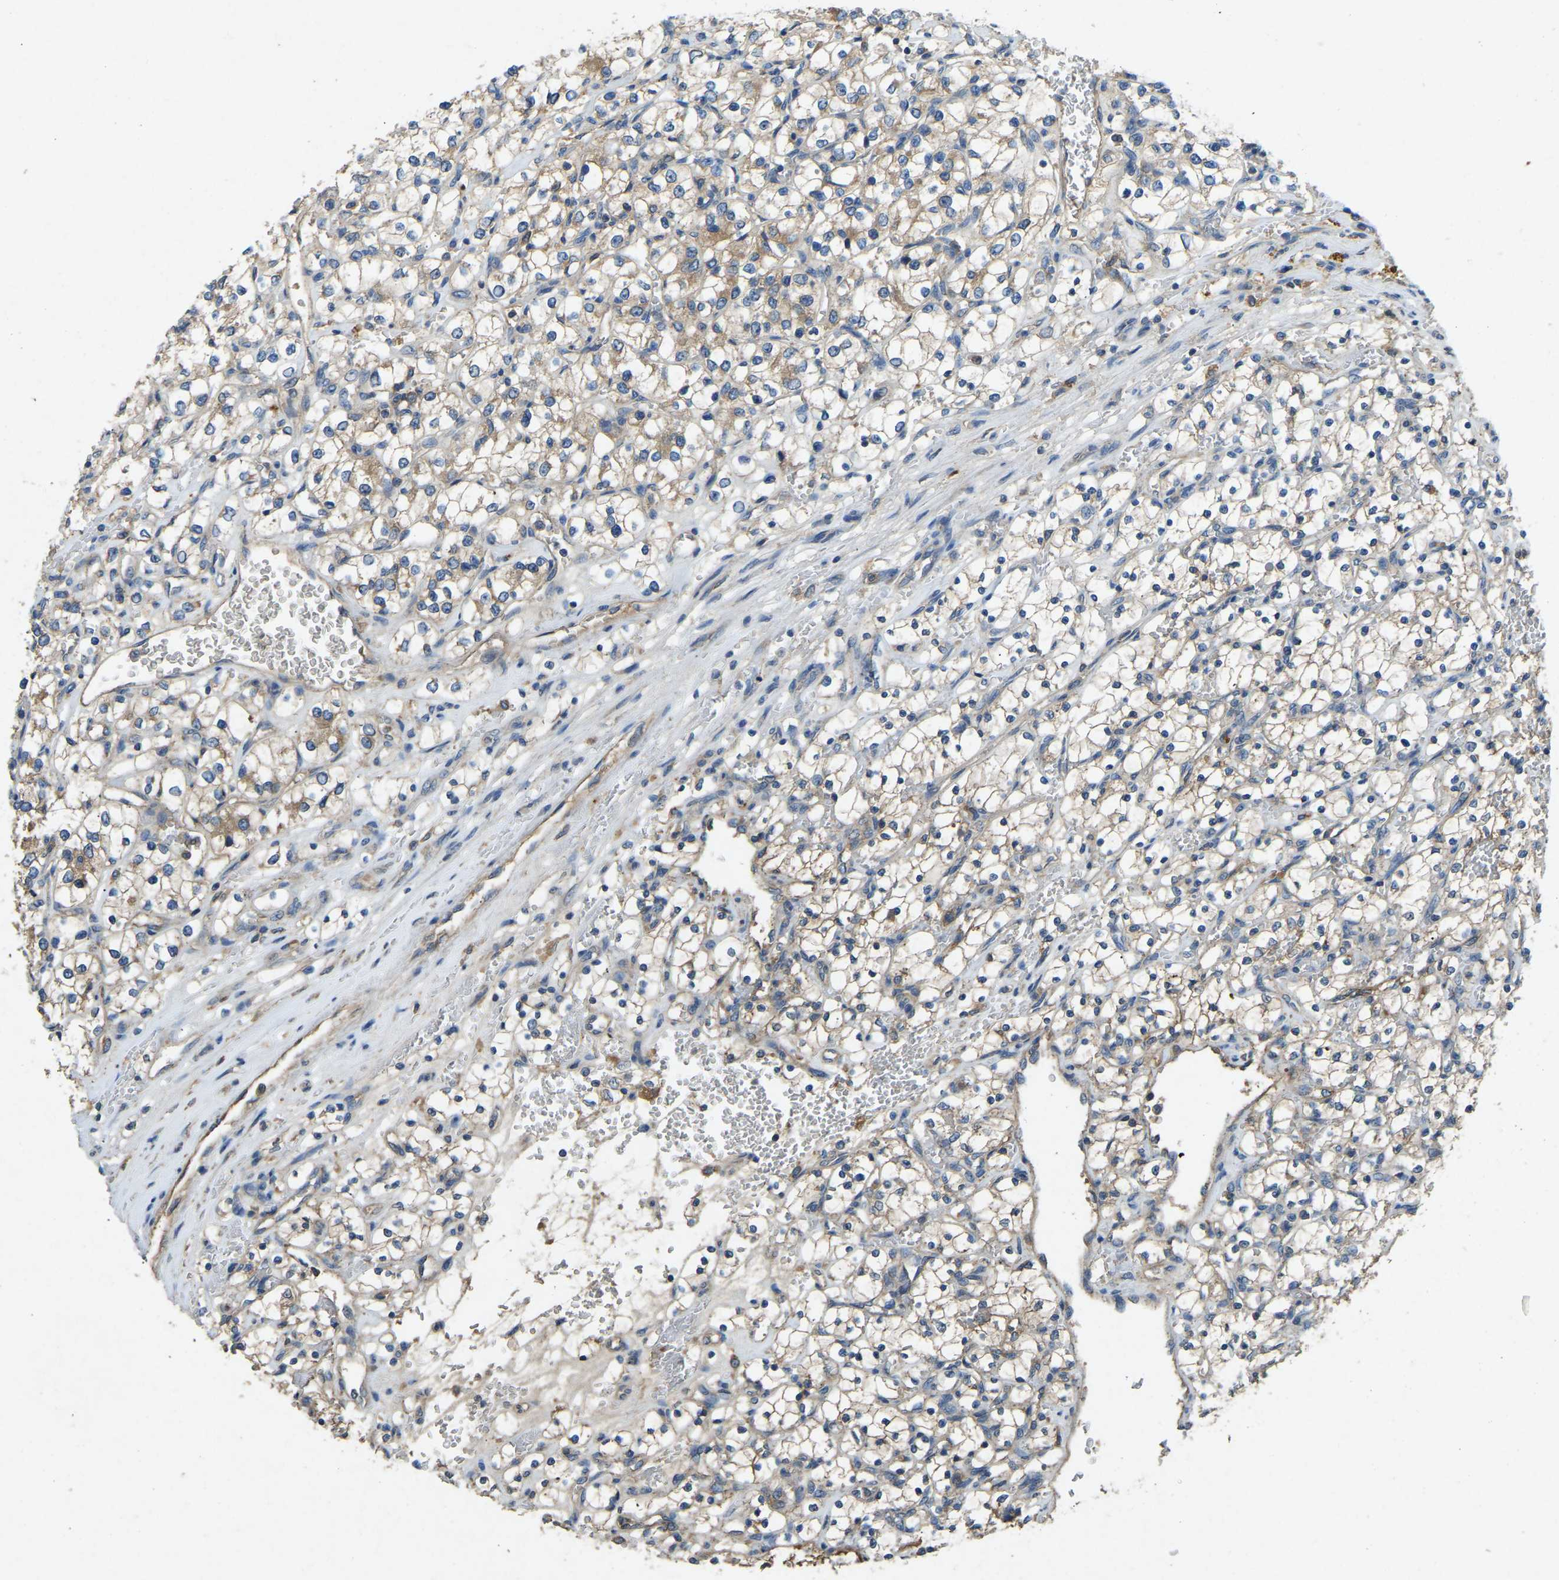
{"staining": {"intensity": "weak", "quantity": "25%-75%", "location": "cytoplasmic/membranous"}, "tissue": "renal cancer", "cell_type": "Tumor cells", "image_type": "cancer", "snomed": [{"axis": "morphology", "description": "Adenocarcinoma, NOS"}, {"axis": "topography", "description": "Kidney"}], "caption": "Human renal adenocarcinoma stained for a protein (brown) displays weak cytoplasmic/membranous positive staining in approximately 25%-75% of tumor cells.", "gene": "ATP8B1", "patient": {"sex": "female", "age": 69}}